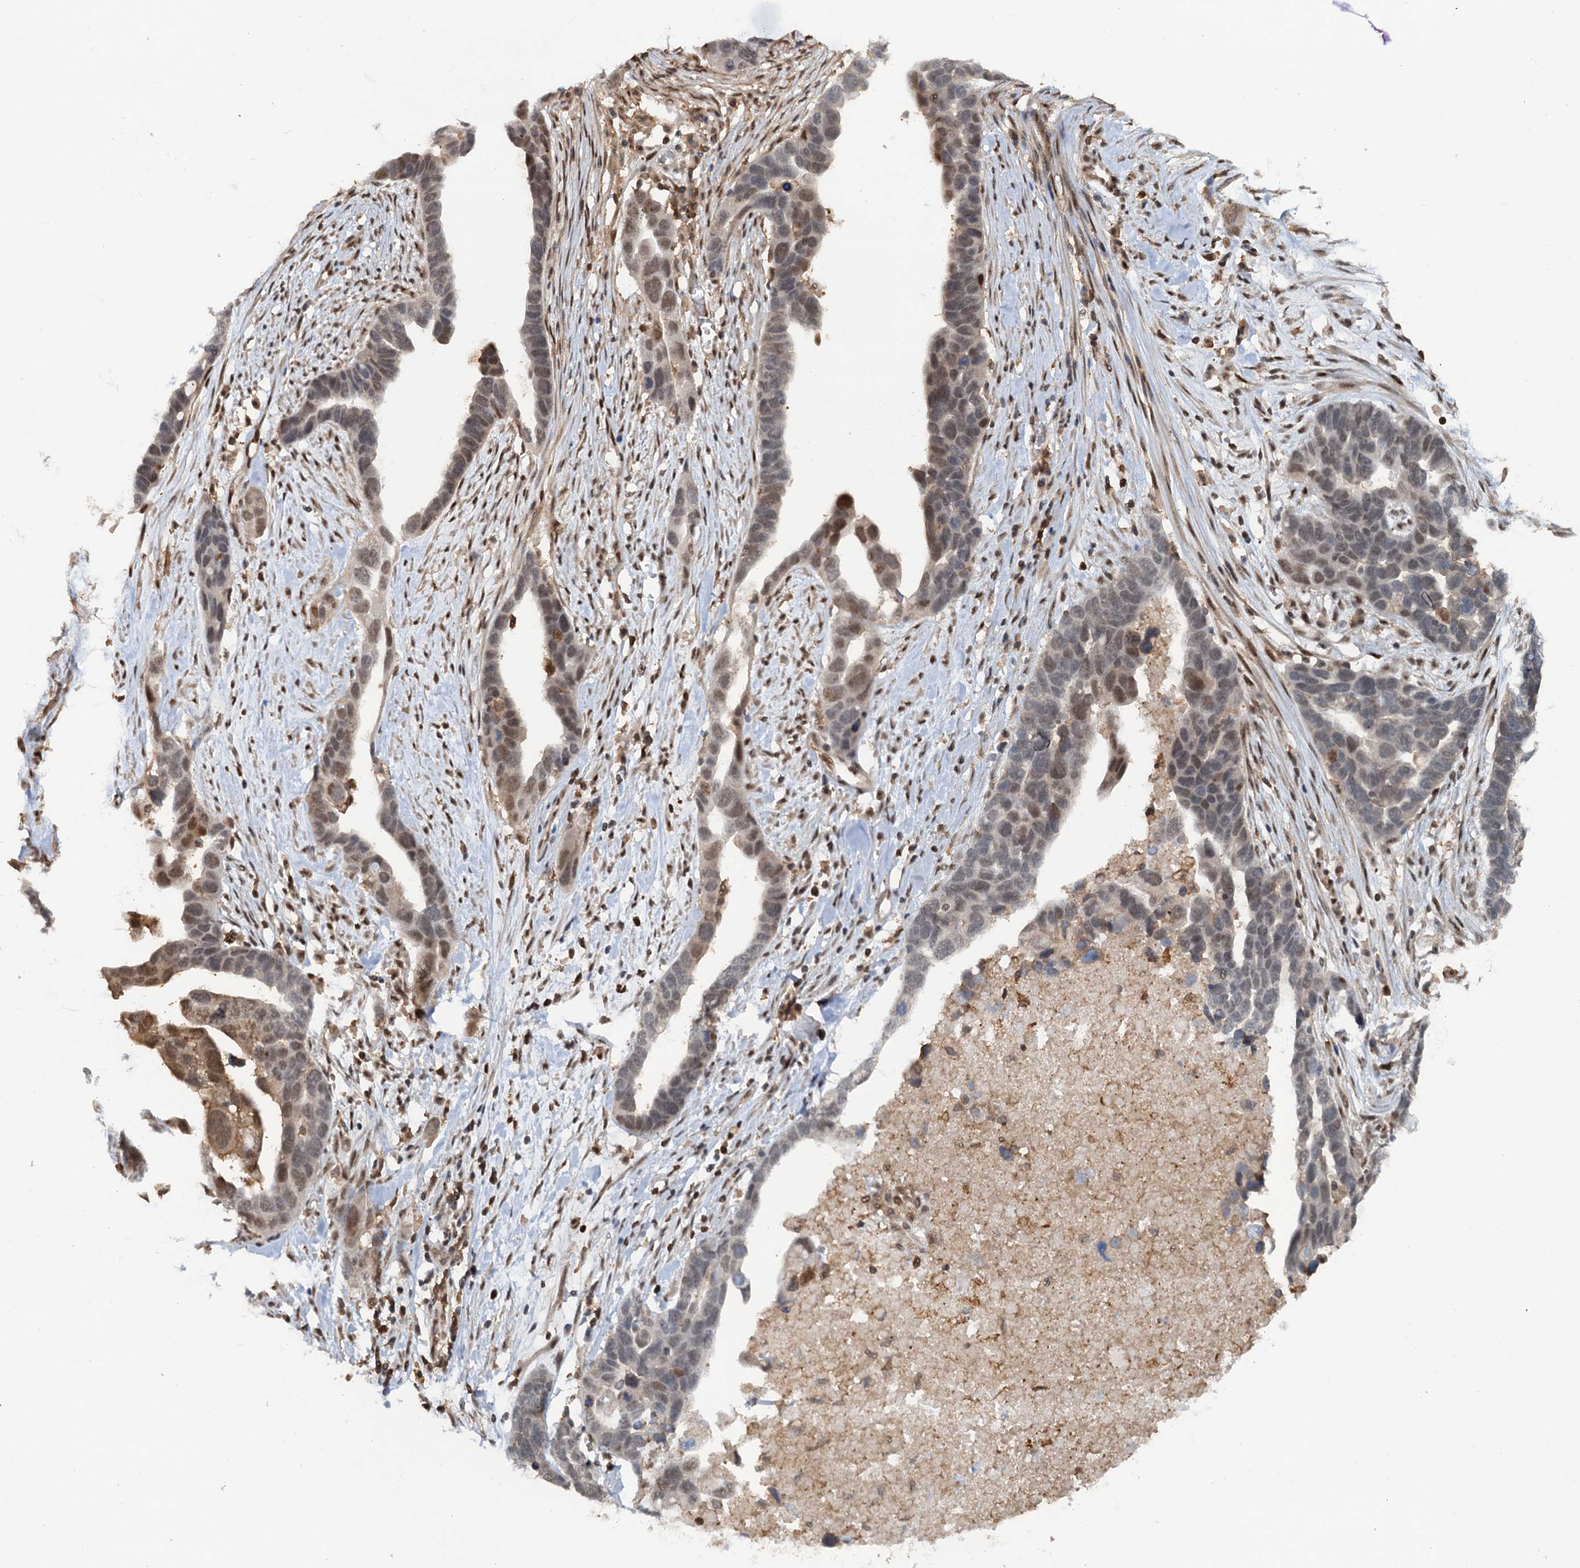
{"staining": {"intensity": "moderate", "quantity": "<25%", "location": "nuclear"}, "tissue": "ovarian cancer", "cell_type": "Tumor cells", "image_type": "cancer", "snomed": [{"axis": "morphology", "description": "Cystadenocarcinoma, serous, NOS"}, {"axis": "topography", "description": "Ovary"}], "caption": "Protein expression by IHC exhibits moderate nuclear positivity in approximately <25% of tumor cells in serous cystadenocarcinoma (ovarian).", "gene": "ZNF609", "patient": {"sex": "female", "age": 54}}